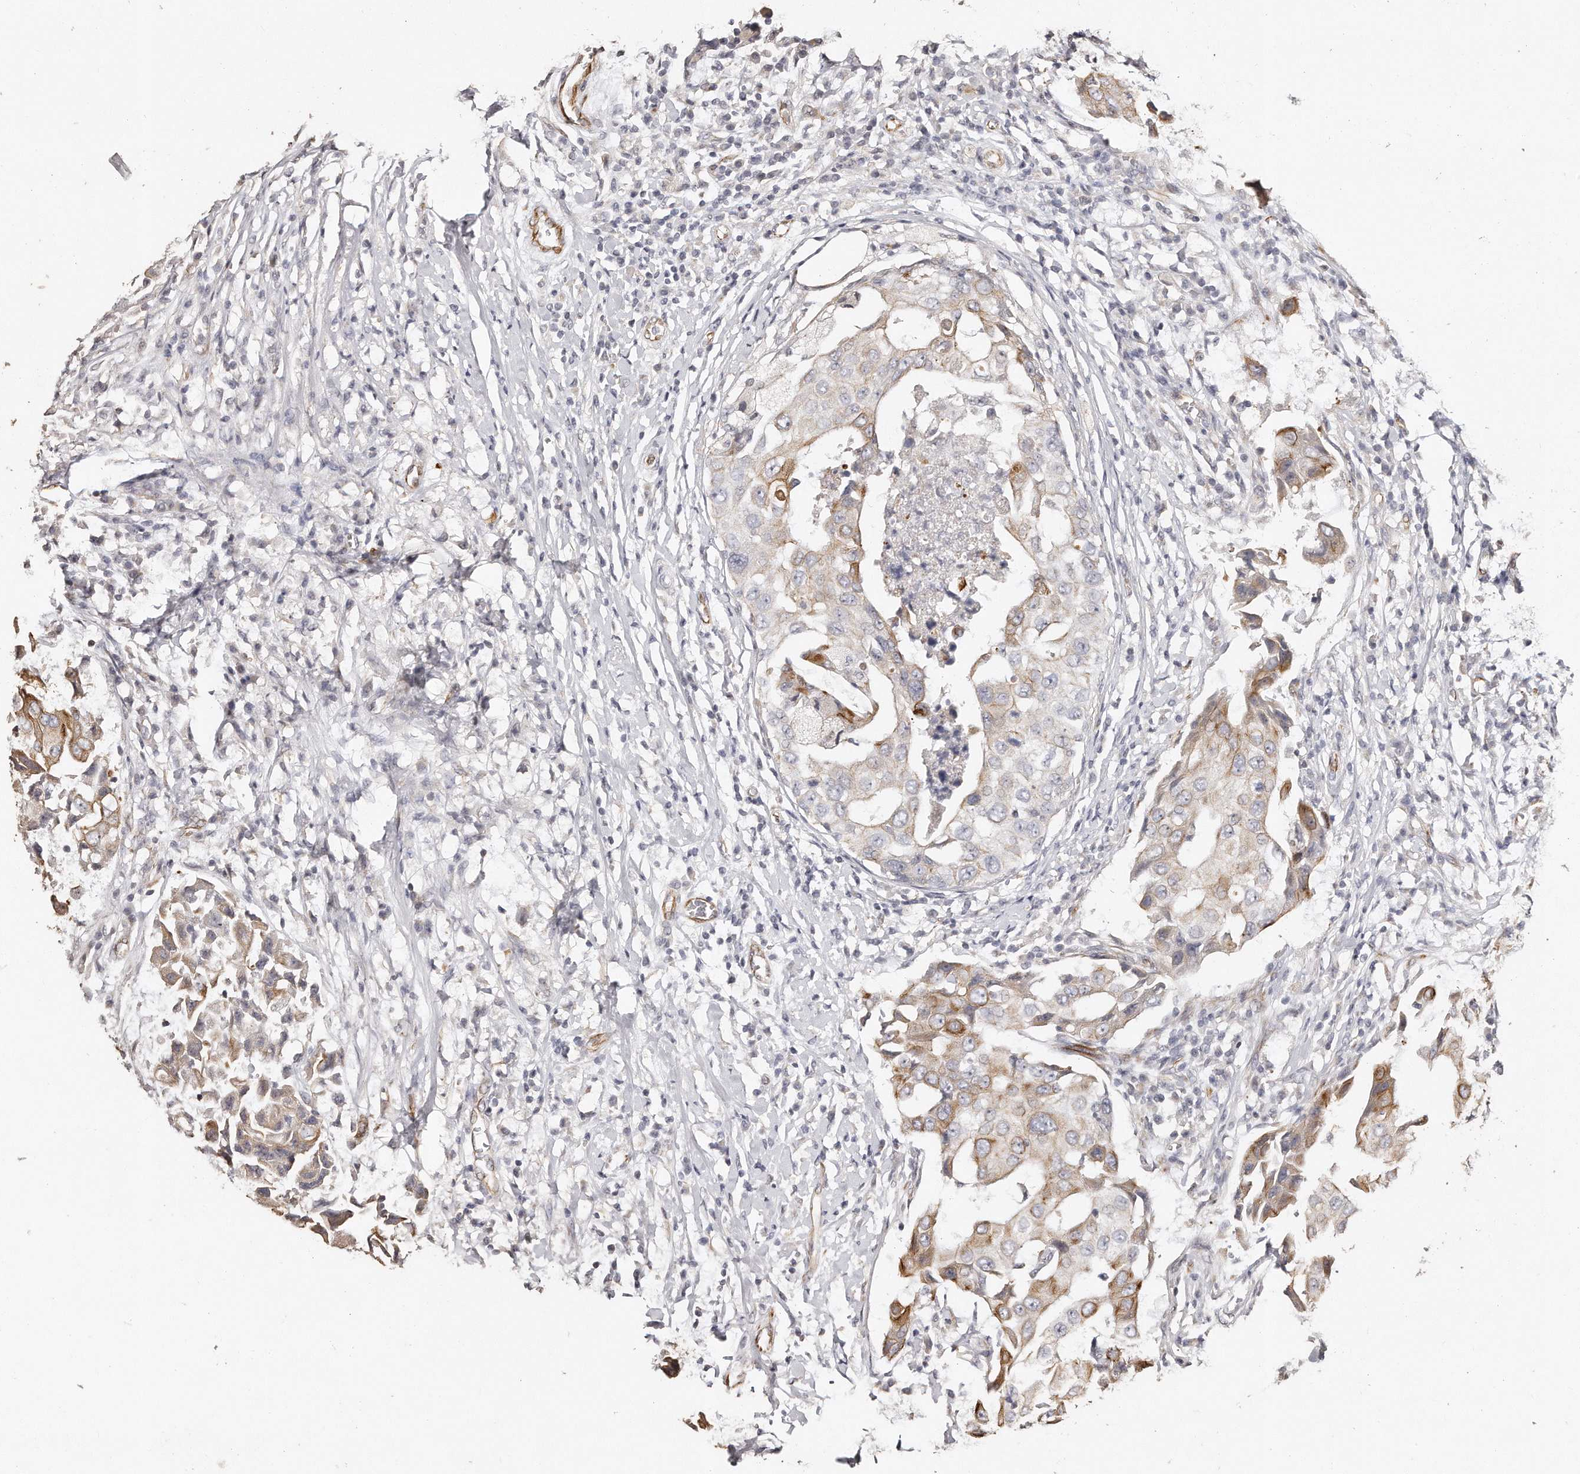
{"staining": {"intensity": "moderate", "quantity": "<25%", "location": "cytoplasmic/membranous"}, "tissue": "breast cancer", "cell_type": "Tumor cells", "image_type": "cancer", "snomed": [{"axis": "morphology", "description": "Duct carcinoma"}, {"axis": "topography", "description": "Breast"}], "caption": "A brown stain labels moderate cytoplasmic/membranous staining of a protein in invasive ductal carcinoma (breast) tumor cells.", "gene": "ZYG11A", "patient": {"sex": "female", "age": 27}}